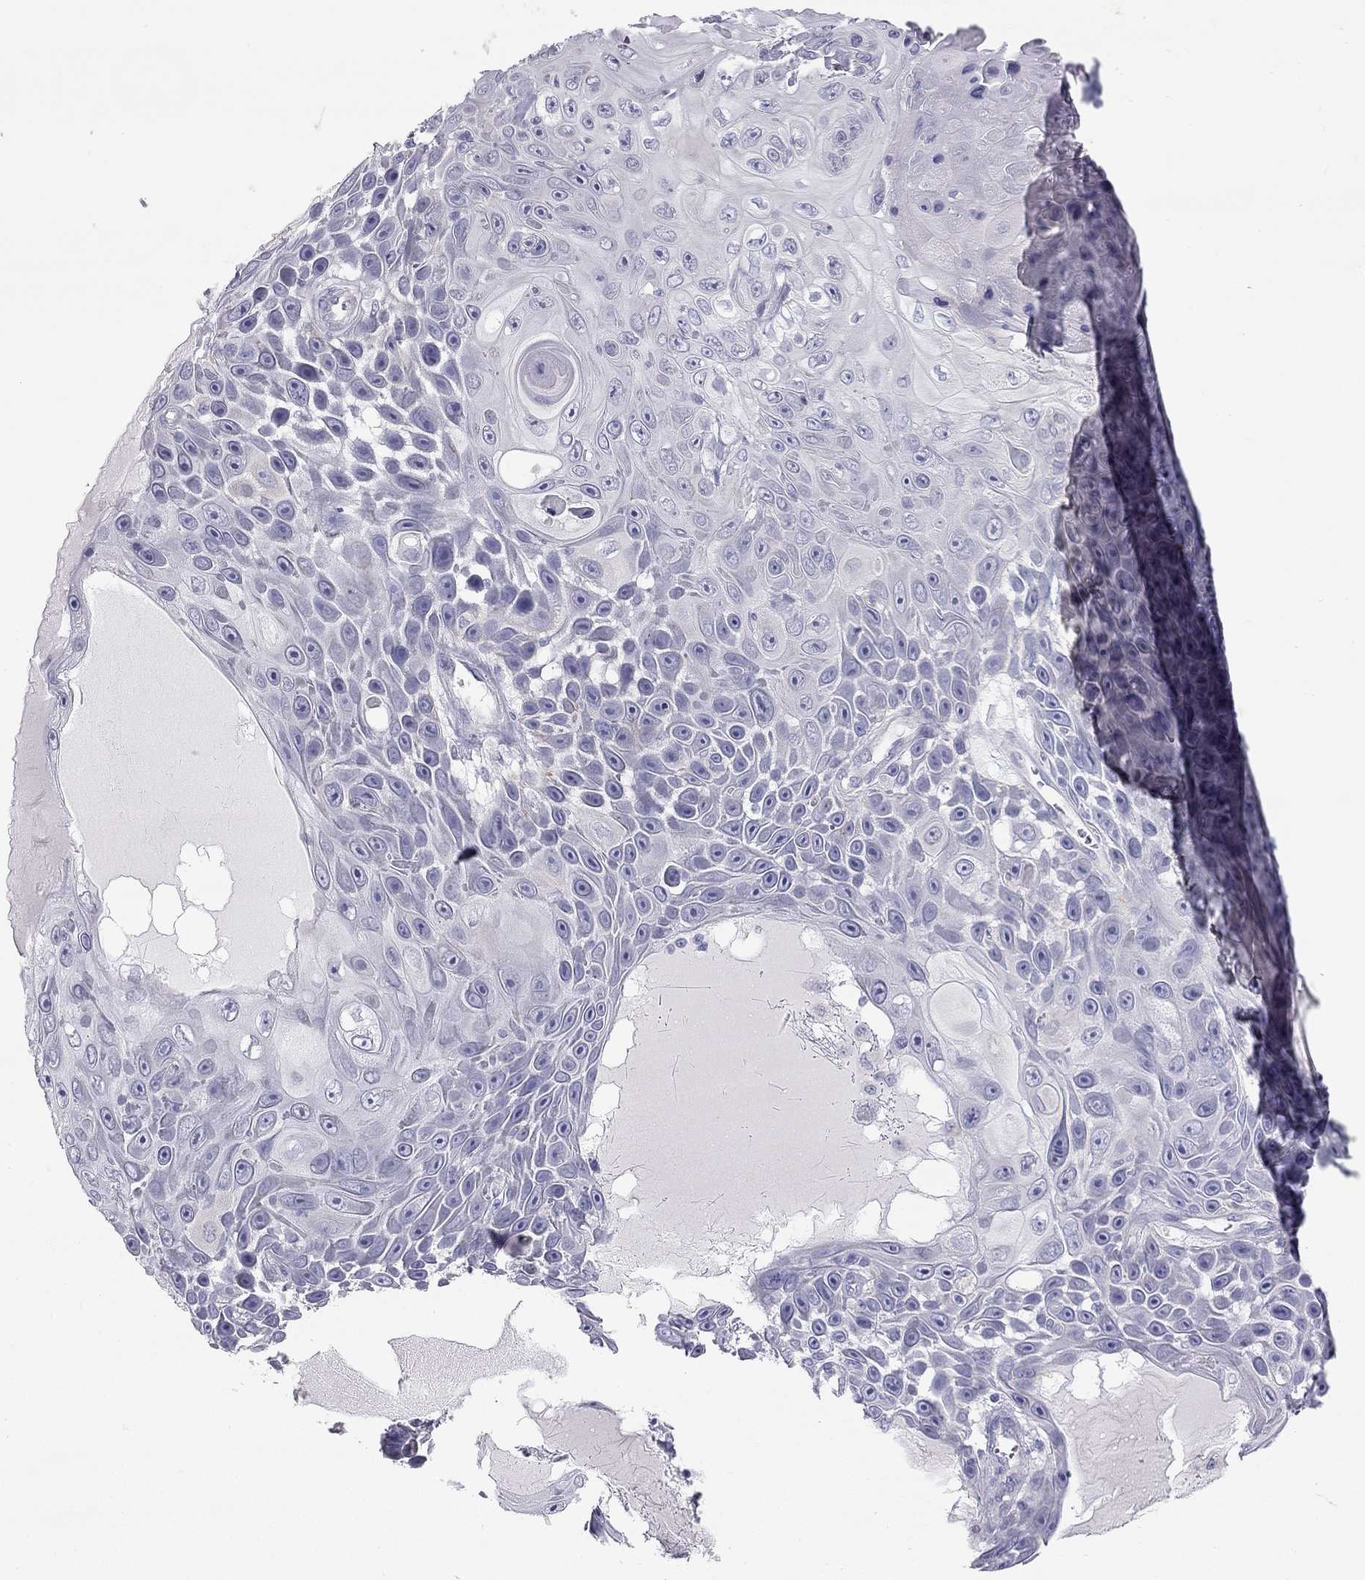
{"staining": {"intensity": "negative", "quantity": "none", "location": "none"}, "tissue": "skin cancer", "cell_type": "Tumor cells", "image_type": "cancer", "snomed": [{"axis": "morphology", "description": "Squamous cell carcinoma, NOS"}, {"axis": "topography", "description": "Skin"}], "caption": "DAB (3,3'-diaminobenzidine) immunohistochemical staining of human skin cancer (squamous cell carcinoma) exhibits no significant staining in tumor cells.", "gene": "TDRD6", "patient": {"sex": "male", "age": 82}}